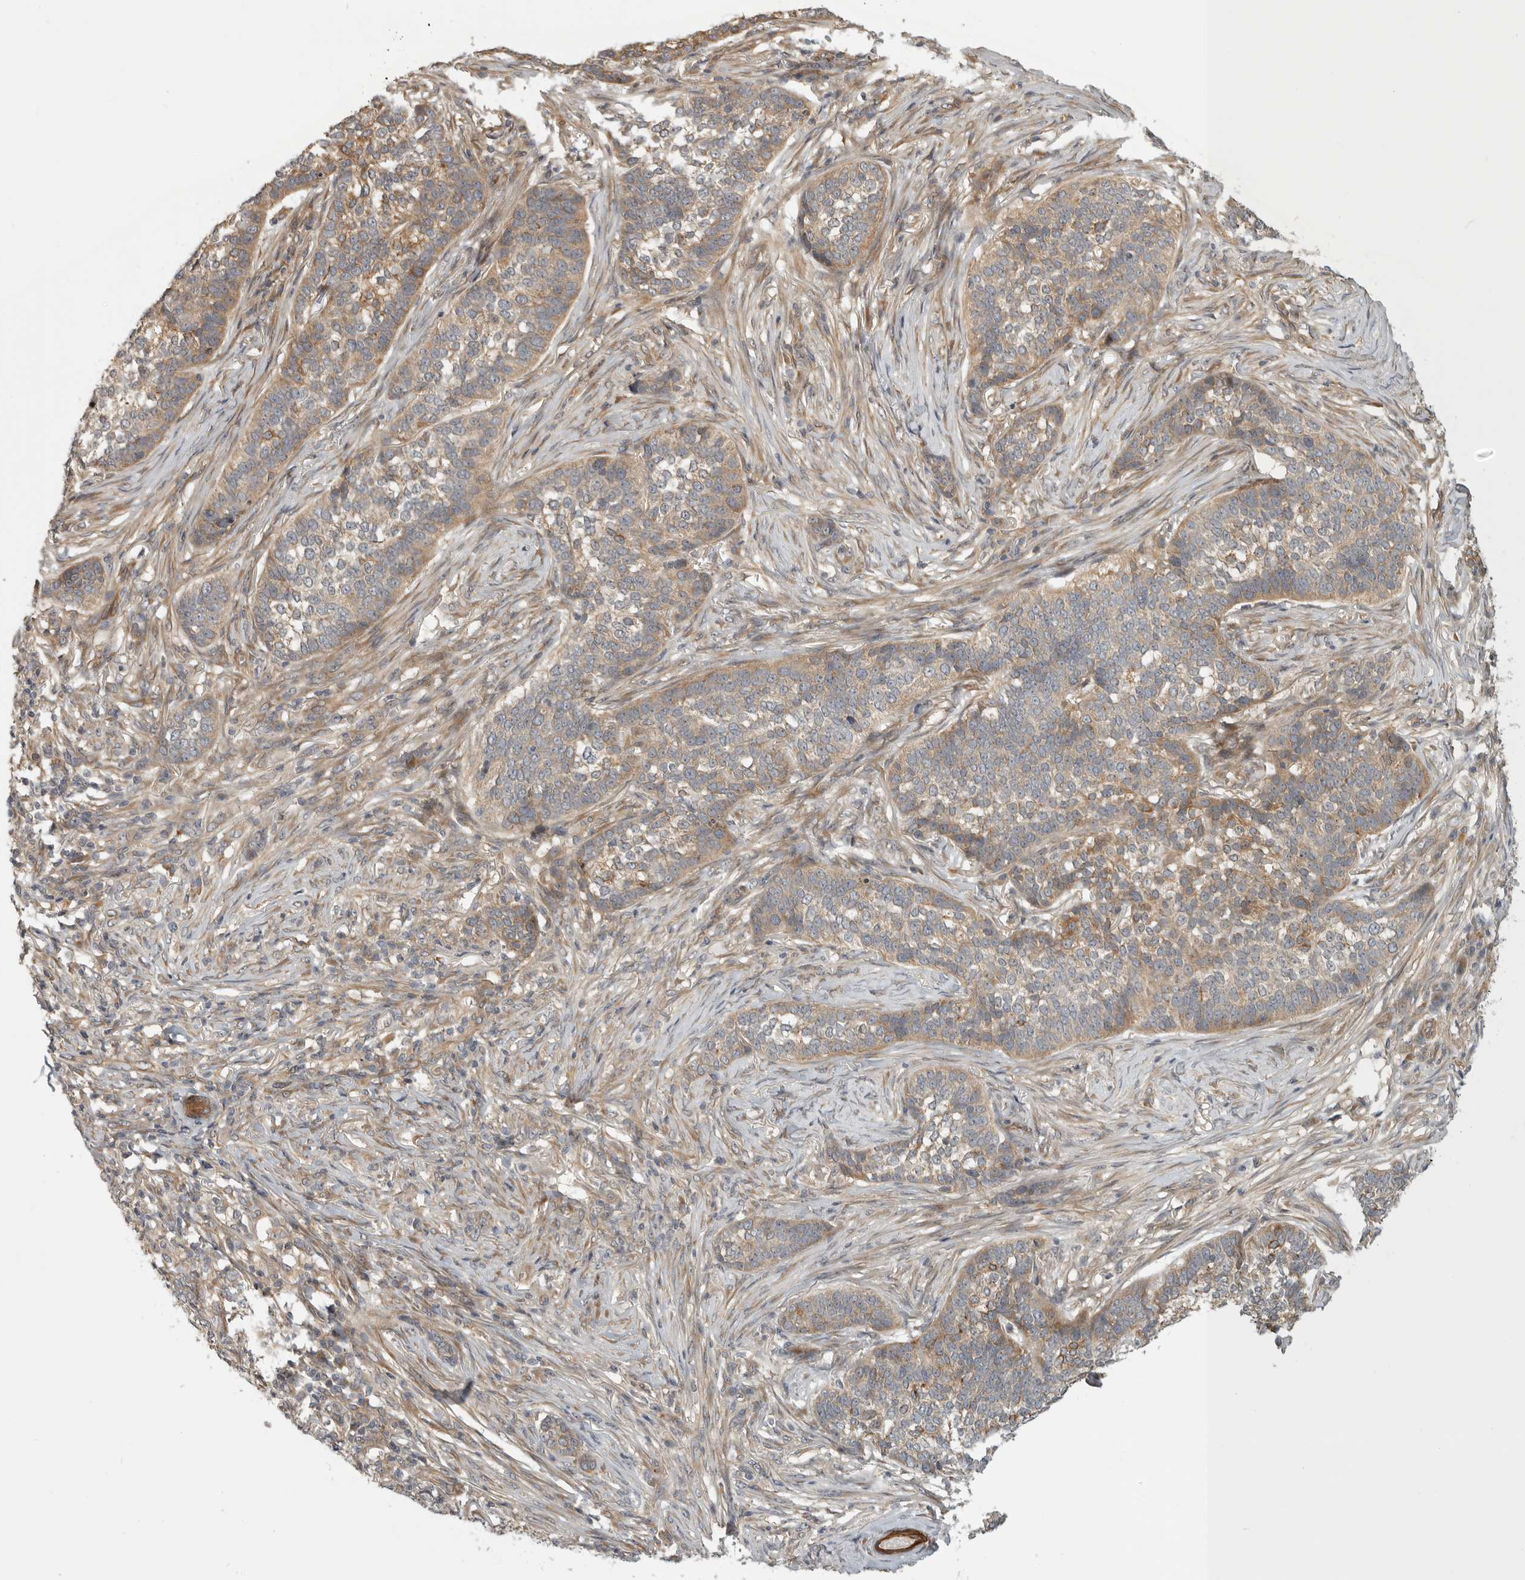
{"staining": {"intensity": "moderate", "quantity": "25%-75%", "location": "cytoplasmic/membranous"}, "tissue": "skin cancer", "cell_type": "Tumor cells", "image_type": "cancer", "snomed": [{"axis": "morphology", "description": "Basal cell carcinoma"}, {"axis": "topography", "description": "Skin"}], "caption": "A histopathology image of skin cancer stained for a protein demonstrates moderate cytoplasmic/membranous brown staining in tumor cells.", "gene": "CUEDC1", "patient": {"sex": "male", "age": 85}}